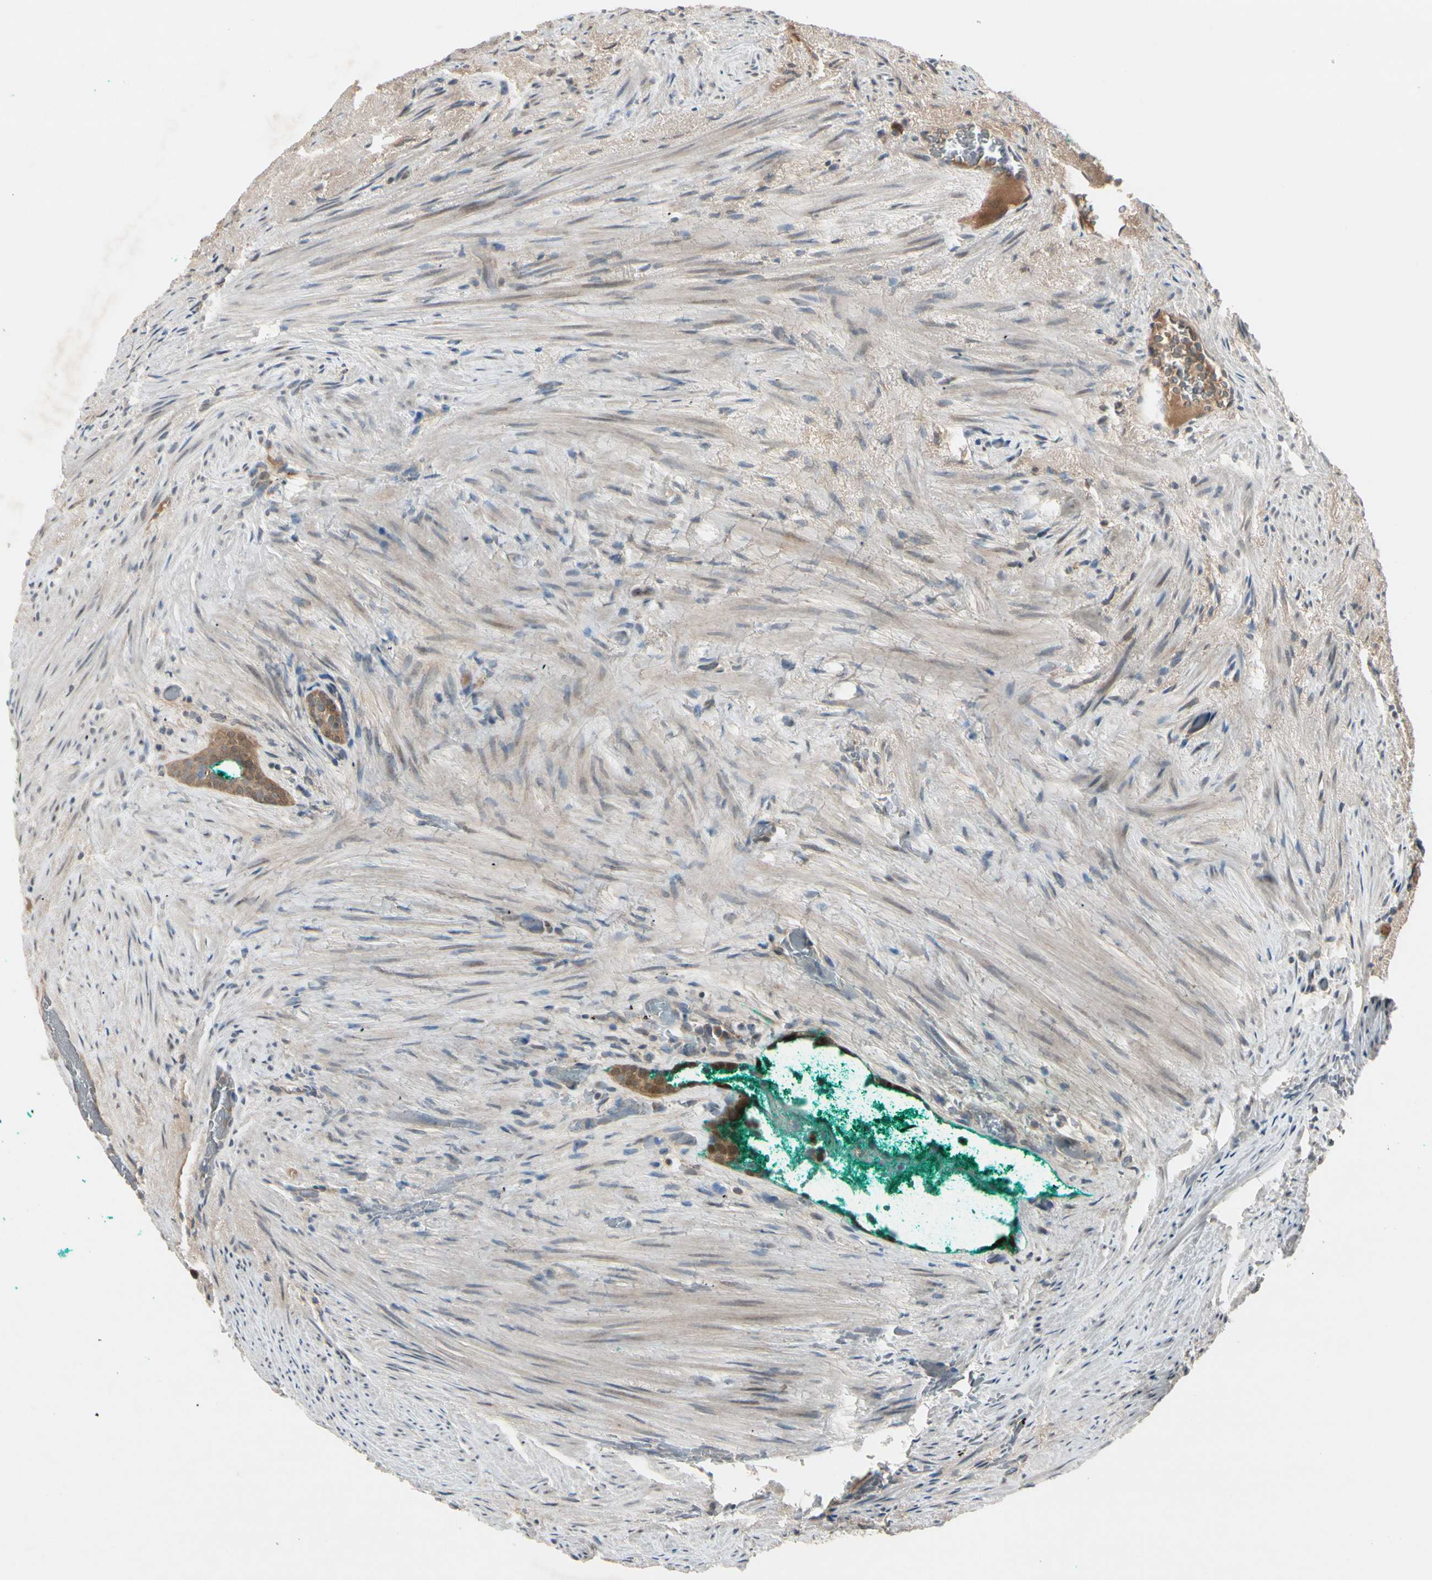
{"staining": {"intensity": "moderate", "quantity": ">75%", "location": "cytoplasmic/membranous"}, "tissue": "prostate cancer", "cell_type": "Tumor cells", "image_type": "cancer", "snomed": [{"axis": "morphology", "description": "Adenocarcinoma, High grade"}, {"axis": "topography", "description": "Prostate"}], "caption": "Moderate cytoplasmic/membranous protein staining is appreciated in about >75% of tumor cells in high-grade adenocarcinoma (prostate).", "gene": "FHDC1", "patient": {"sex": "male", "age": 66}}